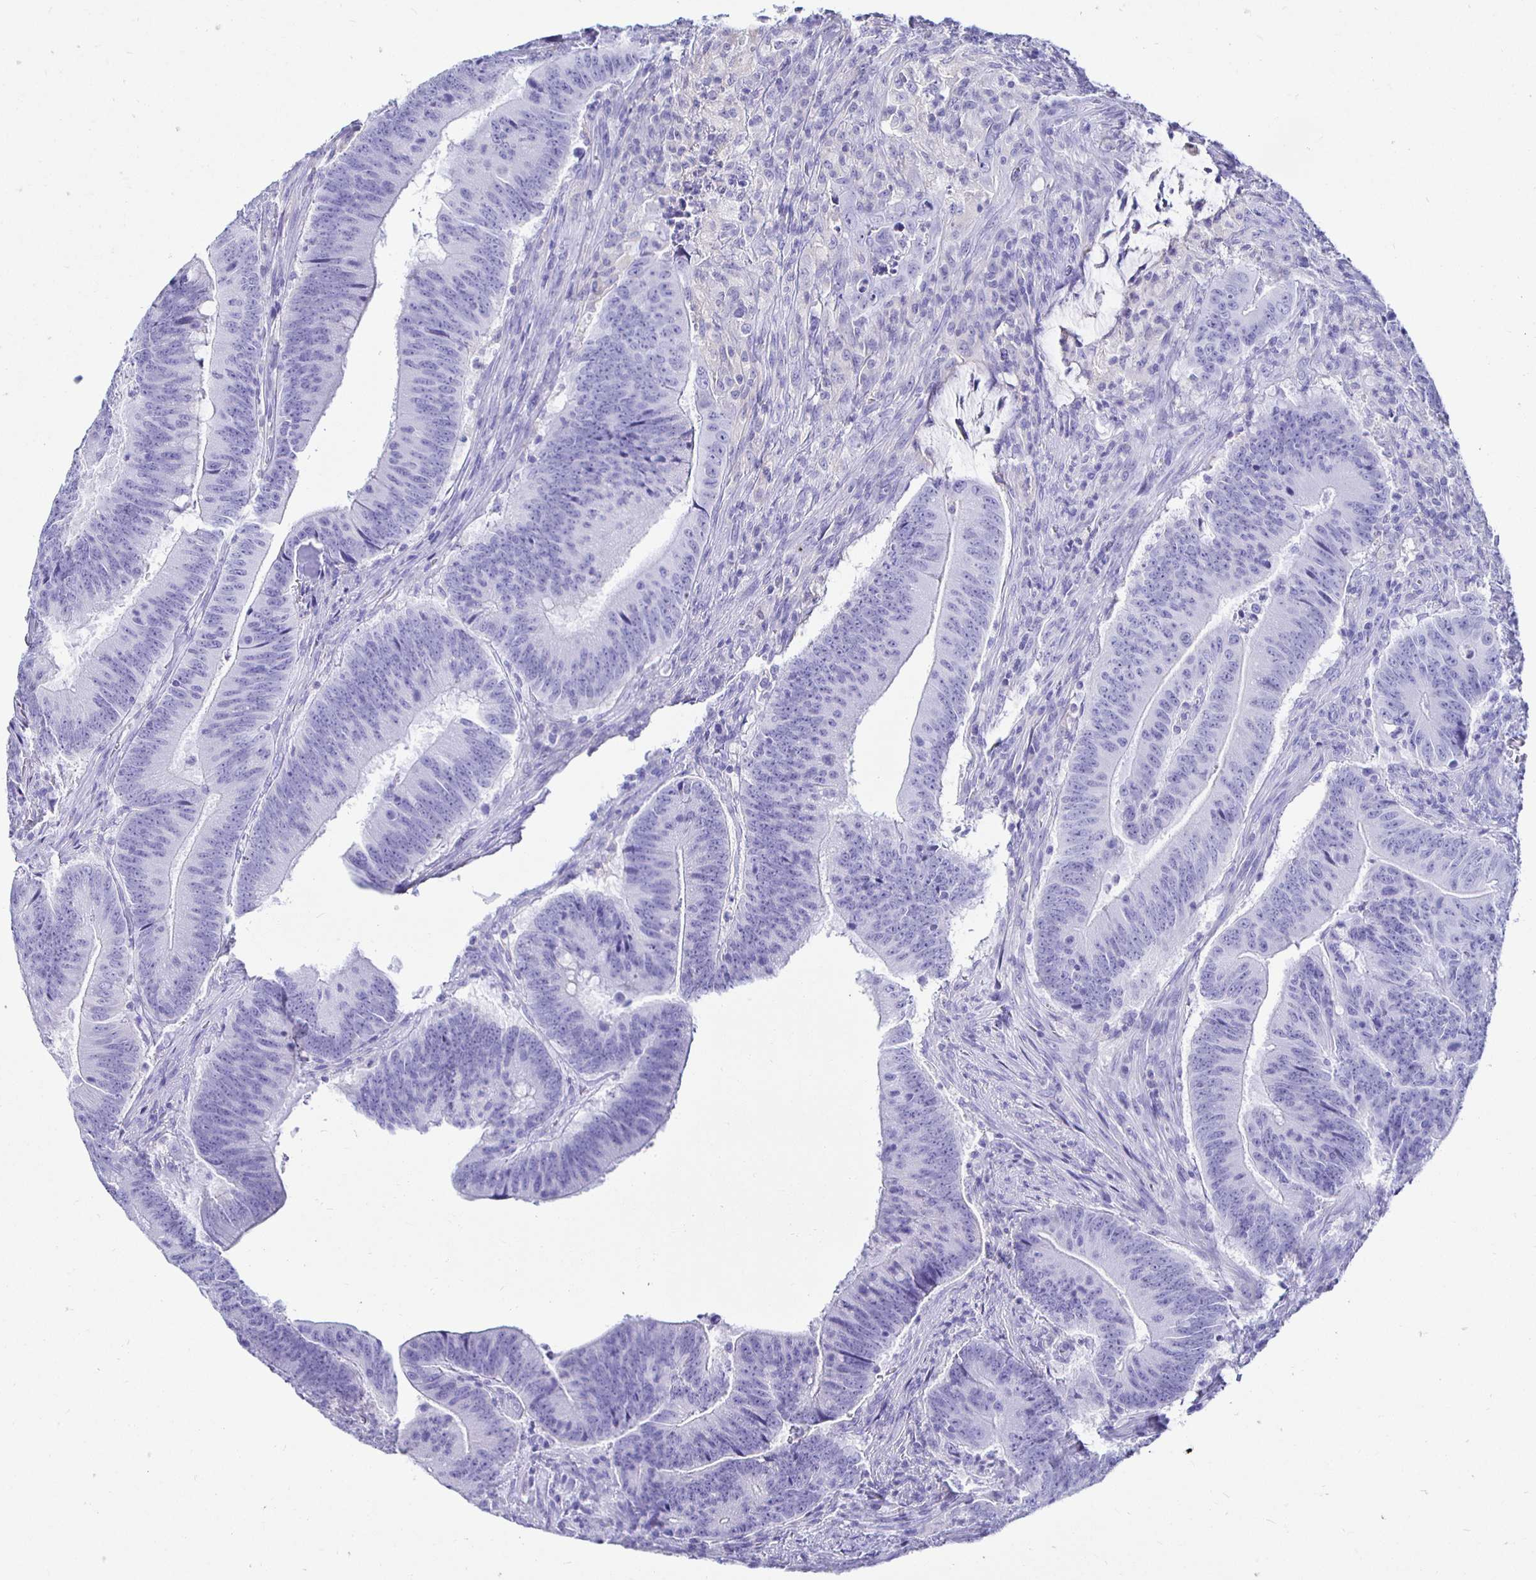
{"staining": {"intensity": "negative", "quantity": "none", "location": "none"}, "tissue": "colorectal cancer", "cell_type": "Tumor cells", "image_type": "cancer", "snomed": [{"axis": "morphology", "description": "Adenocarcinoma, NOS"}, {"axis": "topography", "description": "Colon"}], "caption": "Immunohistochemistry image of colorectal cancer (adenocarcinoma) stained for a protein (brown), which shows no positivity in tumor cells.", "gene": "UMOD", "patient": {"sex": "female", "age": 87}}